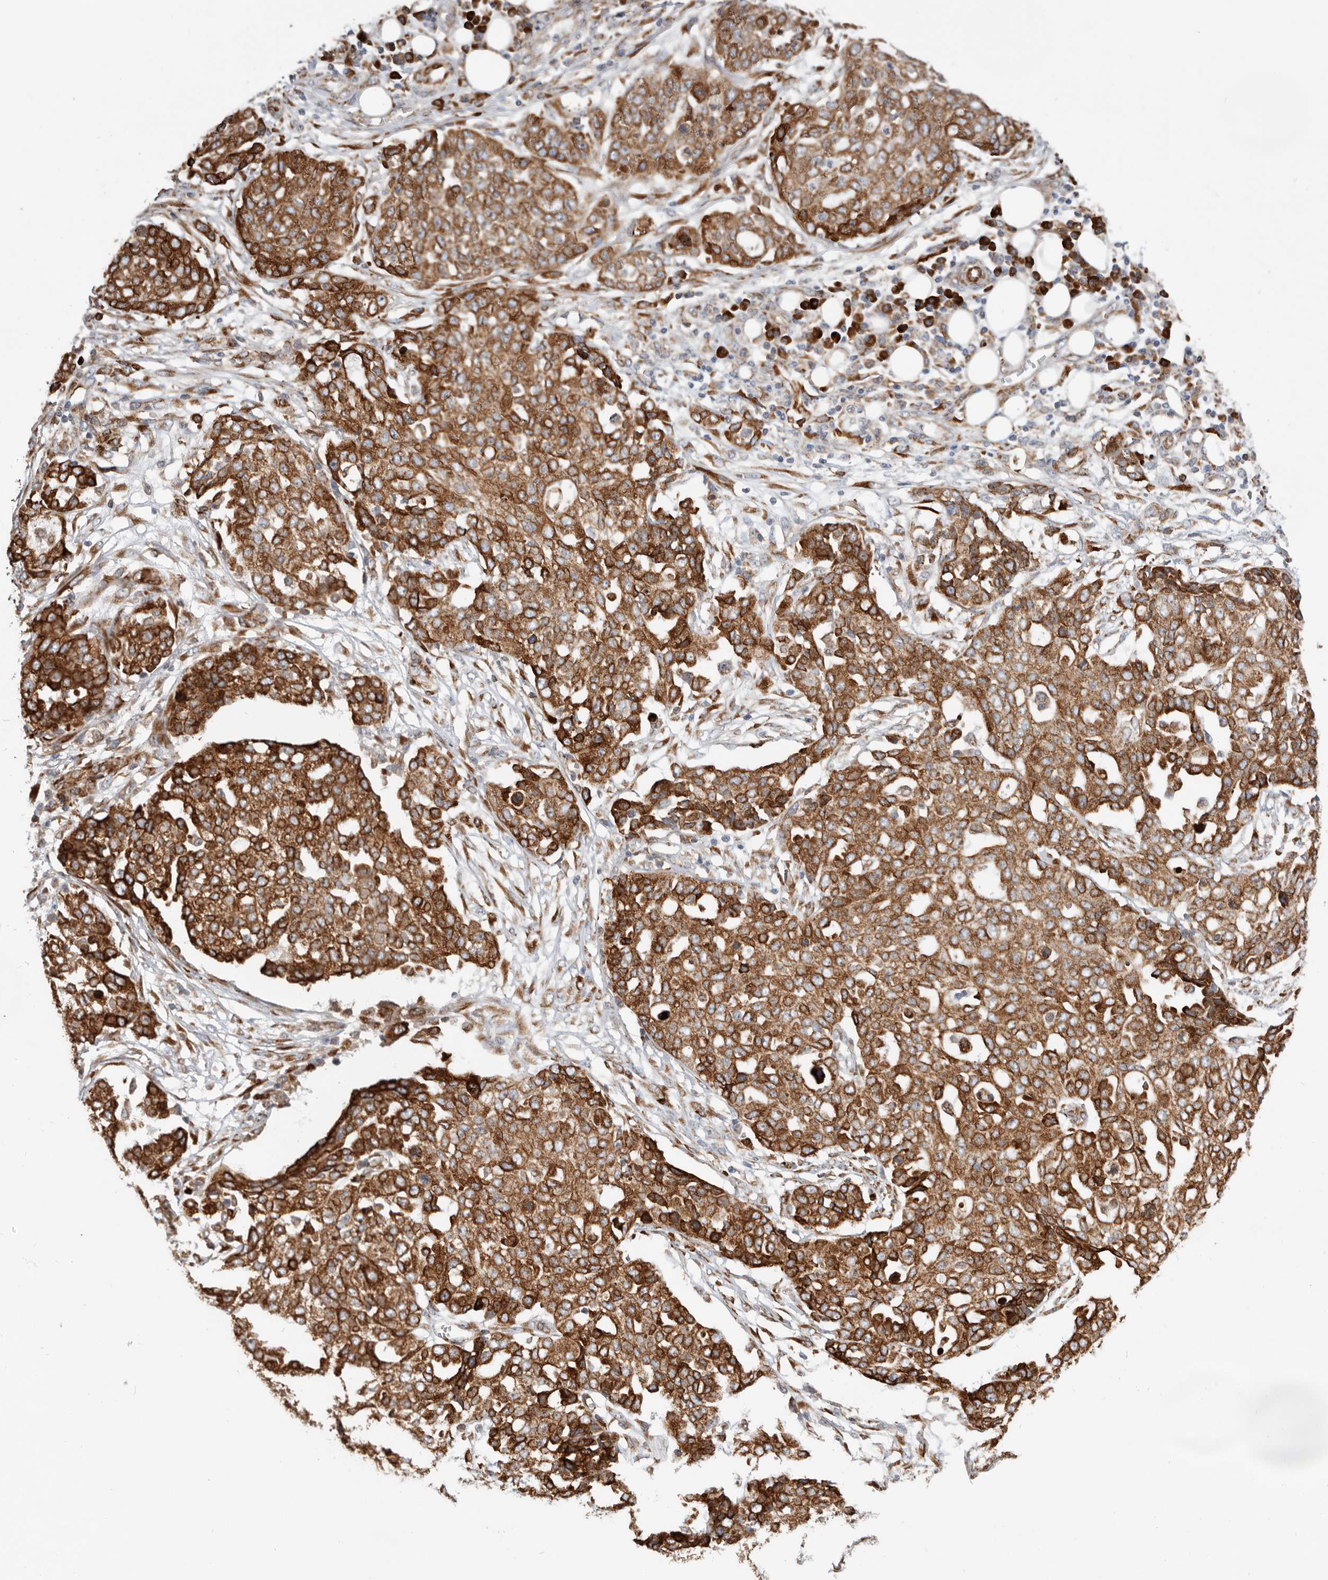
{"staining": {"intensity": "strong", "quantity": ">75%", "location": "cytoplasmic/membranous"}, "tissue": "ovarian cancer", "cell_type": "Tumor cells", "image_type": "cancer", "snomed": [{"axis": "morphology", "description": "Cystadenocarcinoma, serous, NOS"}, {"axis": "topography", "description": "Soft tissue"}, {"axis": "topography", "description": "Ovary"}], "caption": "A brown stain labels strong cytoplasmic/membranous expression of a protein in ovarian cancer (serous cystadenocarcinoma) tumor cells. Using DAB (brown) and hematoxylin (blue) stains, captured at high magnification using brightfield microscopy.", "gene": "WDTC1", "patient": {"sex": "female", "age": 57}}